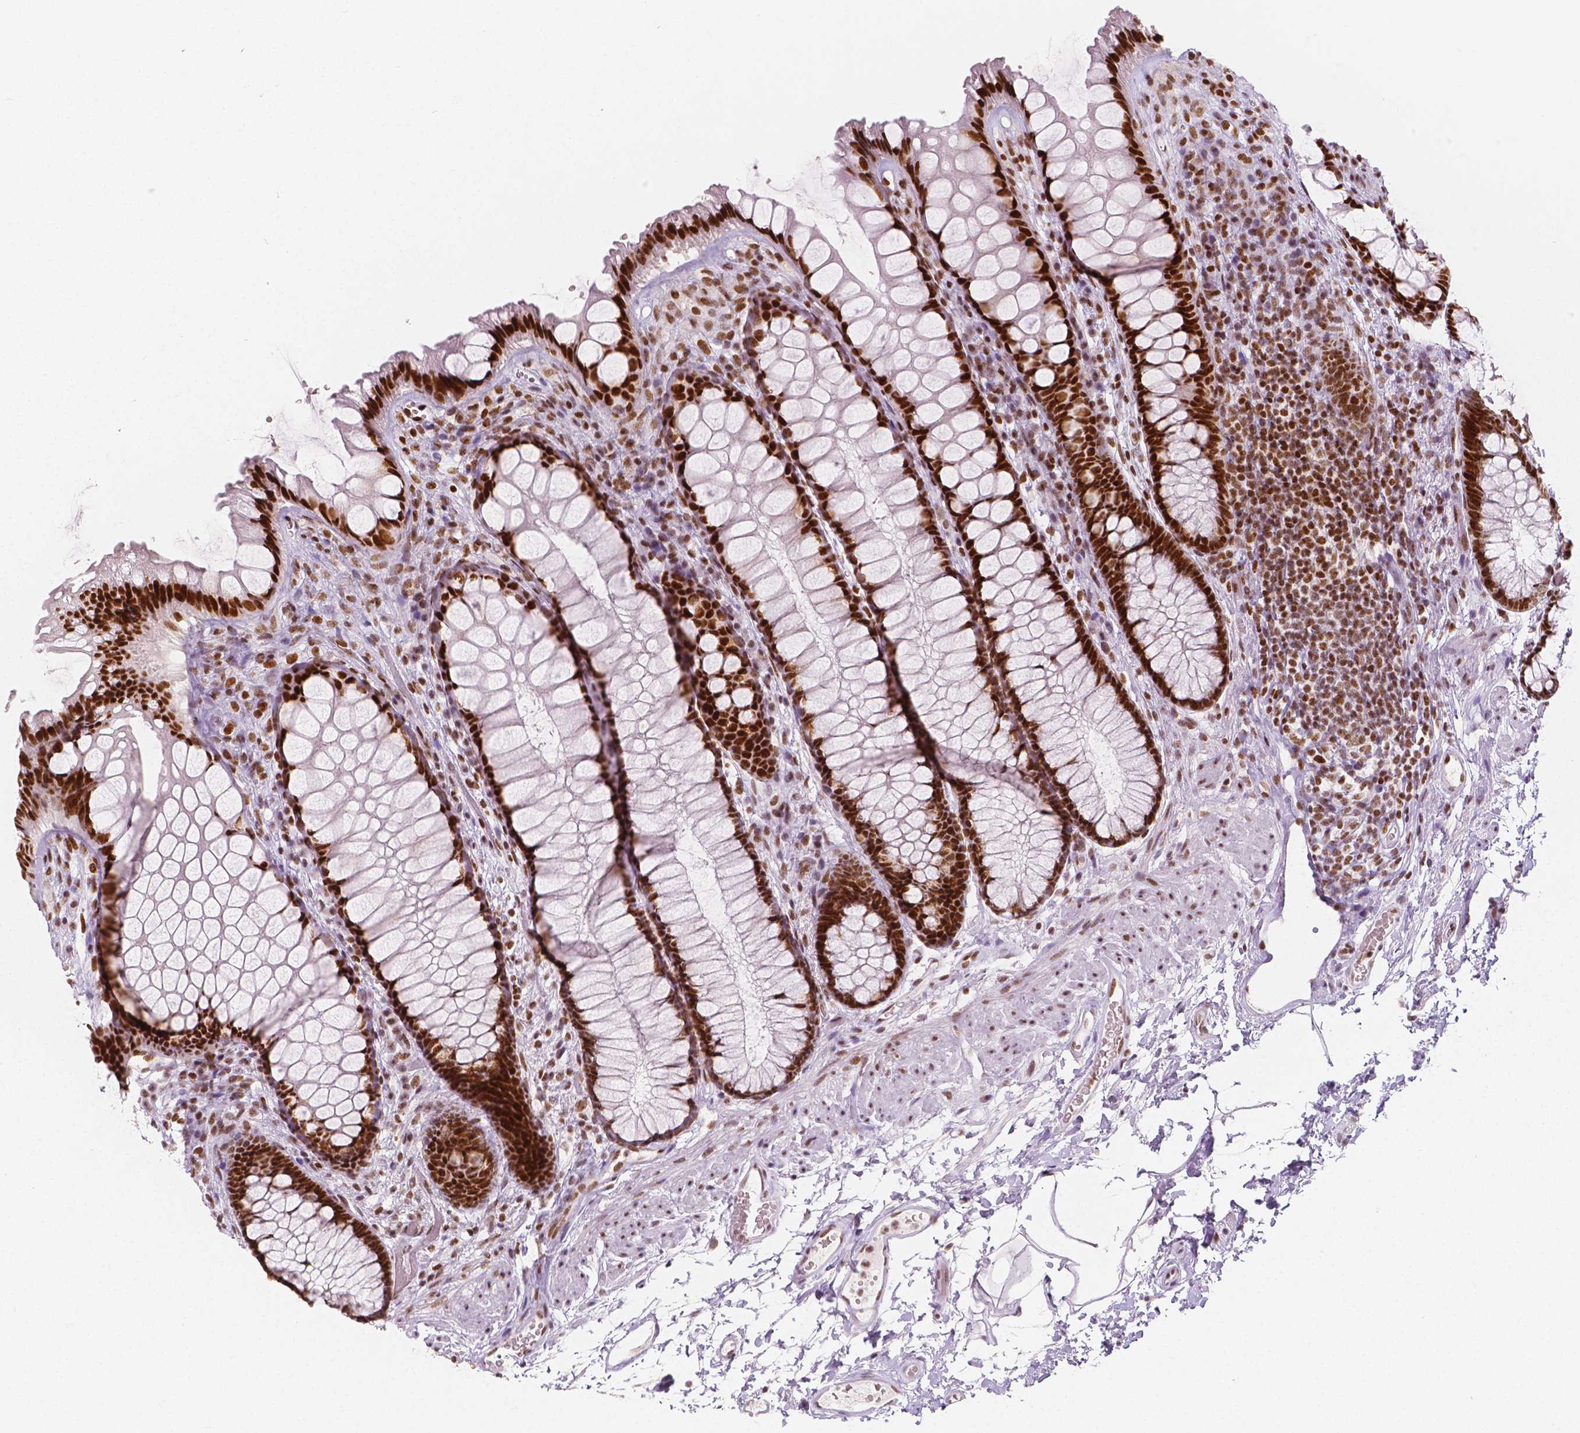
{"staining": {"intensity": "strong", "quantity": ">75%", "location": "nuclear"}, "tissue": "rectum", "cell_type": "Glandular cells", "image_type": "normal", "snomed": [{"axis": "morphology", "description": "Normal tissue, NOS"}, {"axis": "topography", "description": "Rectum"}], "caption": "Normal rectum was stained to show a protein in brown. There is high levels of strong nuclear positivity in approximately >75% of glandular cells. (brown staining indicates protein expression, while blue staining denotes nuclei).", "gene": "HDAC1", "patient": {"sex": "female", "age": 62}}